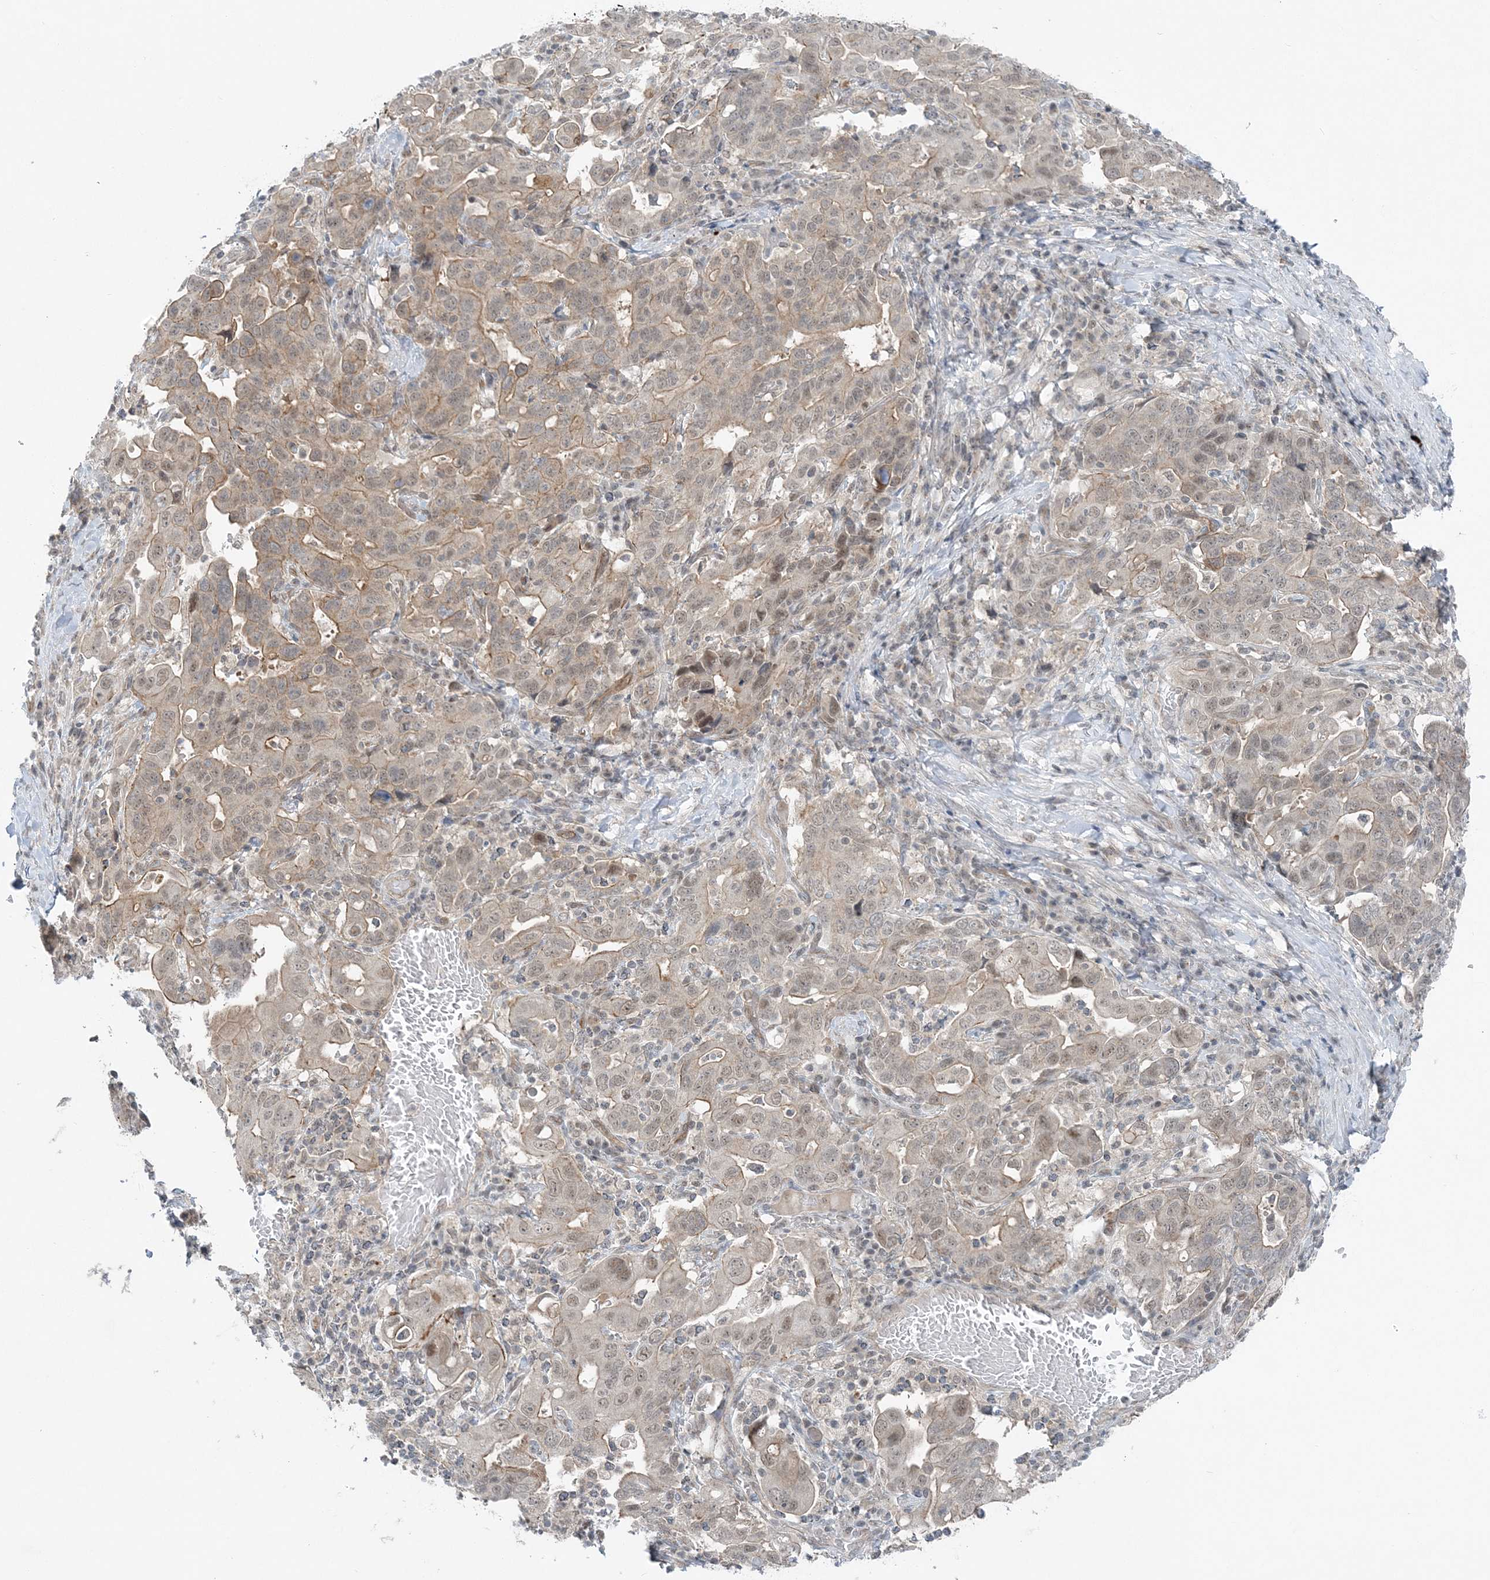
{"staining": {"intensity": "moderate", "quantity": "<25%", "location": "cytoplasmic/membranous"}, "tissue": "stomach cancer", "cell_type": "Tumor cells", "image_type": "cancer", "snomed": [{"axis": "morphology", "description": "Adenocarcinoma, NOS"}, {"axis": "topography", "description": "Stomach, upper"}], "caption": "Stomach cancer (adenocarcinoma) stained with a brown dye shows moderate cytoplasmic/membranous positive expression in approximately <25% of tumor cells.", "gene": "ATP11A", "patient": {"sex": "male", "age": 62}}